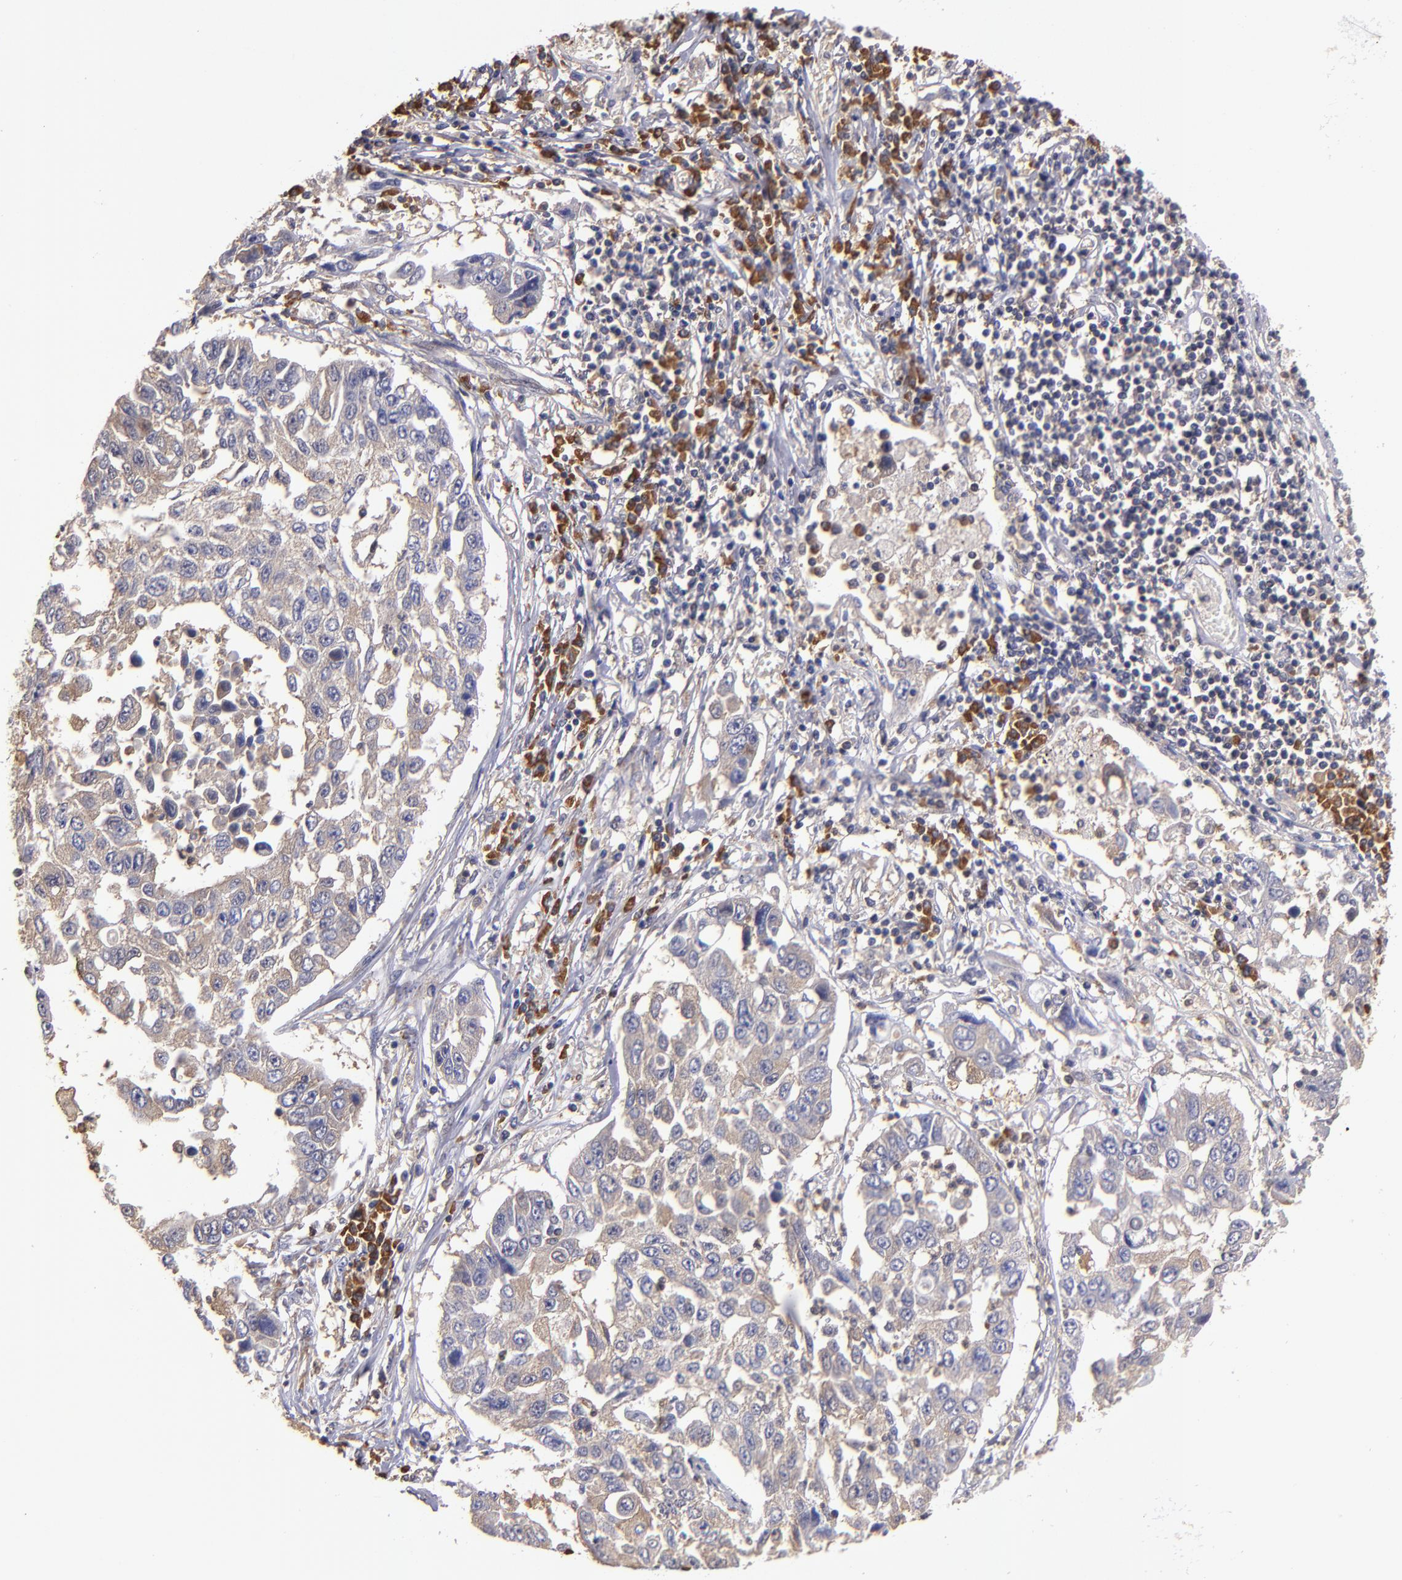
{"staining": {"intensity": "weak", "quantity": "25%-75%", "location": "cytoplasmic/membranous"}, "tissue": "lung cancer", "cell_type": "Tumor cells", "image_type": "cancer", "snomed": [{"axis": "morphology", "description": "Squamous cell carcinoma, NOS"}, {"axis": "topography", "description": "Lung"}], "caption": "Immunohistochemistry image of neoplastic tissue: lung cancer stained using immunohistochemistry (IHC) displays low levels of weak protein expression localized specifically in the cytoplasmic/membranous of tumor cells, appearing as a cytoplasmic/membranous brown color.", "gene": "CARS1", "patient": {"sex": "male", "age": 71}}